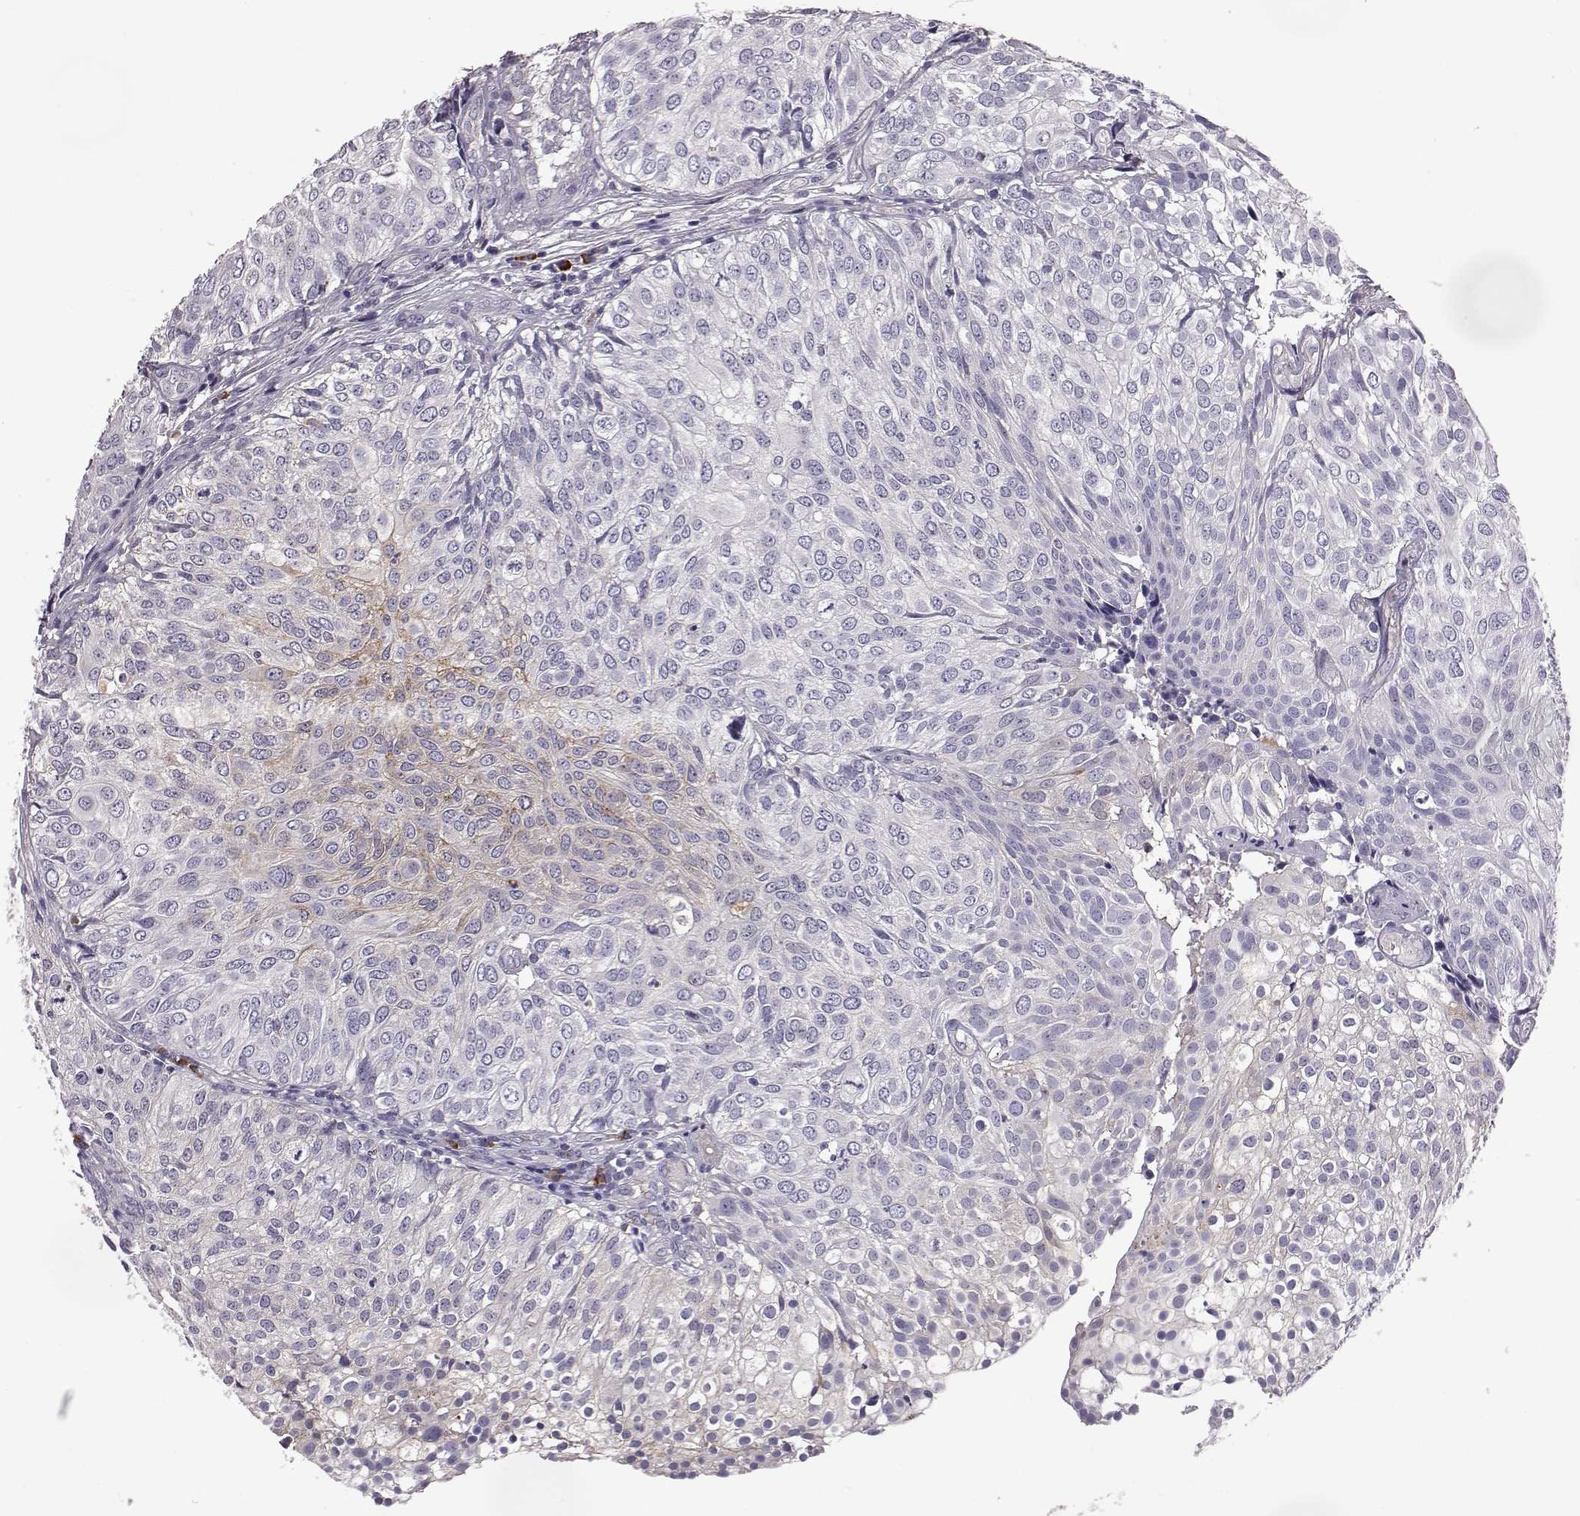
{"staining": {"intensity": "negative", "quantity": "none", "location": "none"}, "tissue": "urothelial cancer", "cell_type": "Tumor cells", "image_type": "cancer", "snomed": [{"axis": "morphology", "description": "Urothelial carcinoma, High grade"}, {"axis": "topography", "description": "Urinary bladder"}], "caption": "DAB (3,3'-diaminobenzidine) immunohistochemical staining of urothelial cancer demonstrates no significant positivity in tumor cells.", "gene": "ADGRG5", "patient": {"sex": "female", "age": 79}}